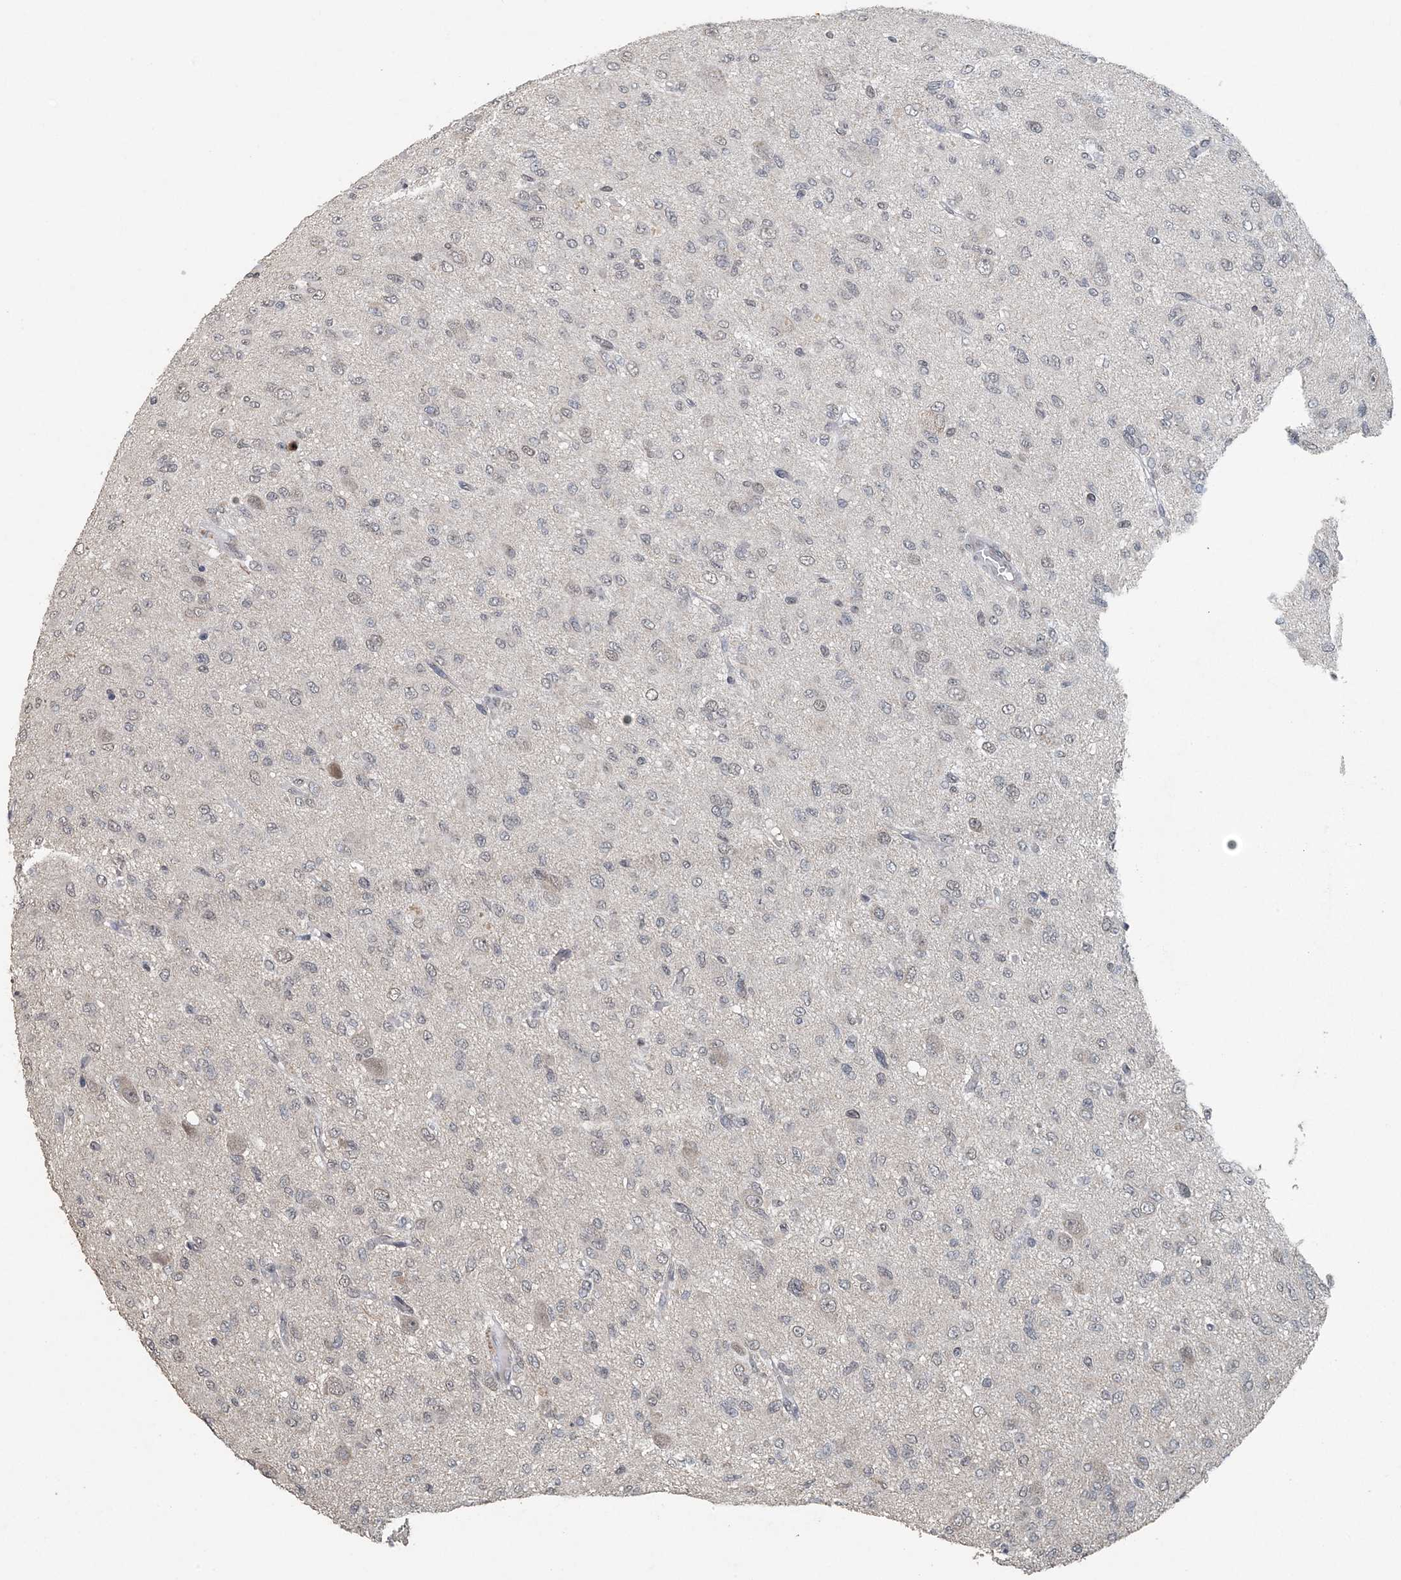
{"staining": {"intensity": "negative", "quantity": "none", "location": "none"}, "tissue": "glioma", "cell_type": "Tumor cells", "image_type": "cancer", "snomed": [{"axis": "morphology", "description": "Glioma, malignant, High grade"}, {"axis": "topography", "description": "Brain"}], "caption": "High power microscopy histopathology image of an immunohistochemistry (IHC) histopathology image of malignant glioma (high-grade), revealing no significant expression in tumor cells.", "gene": "MBD2", "patient": {"sex": "female", "age": 59}}